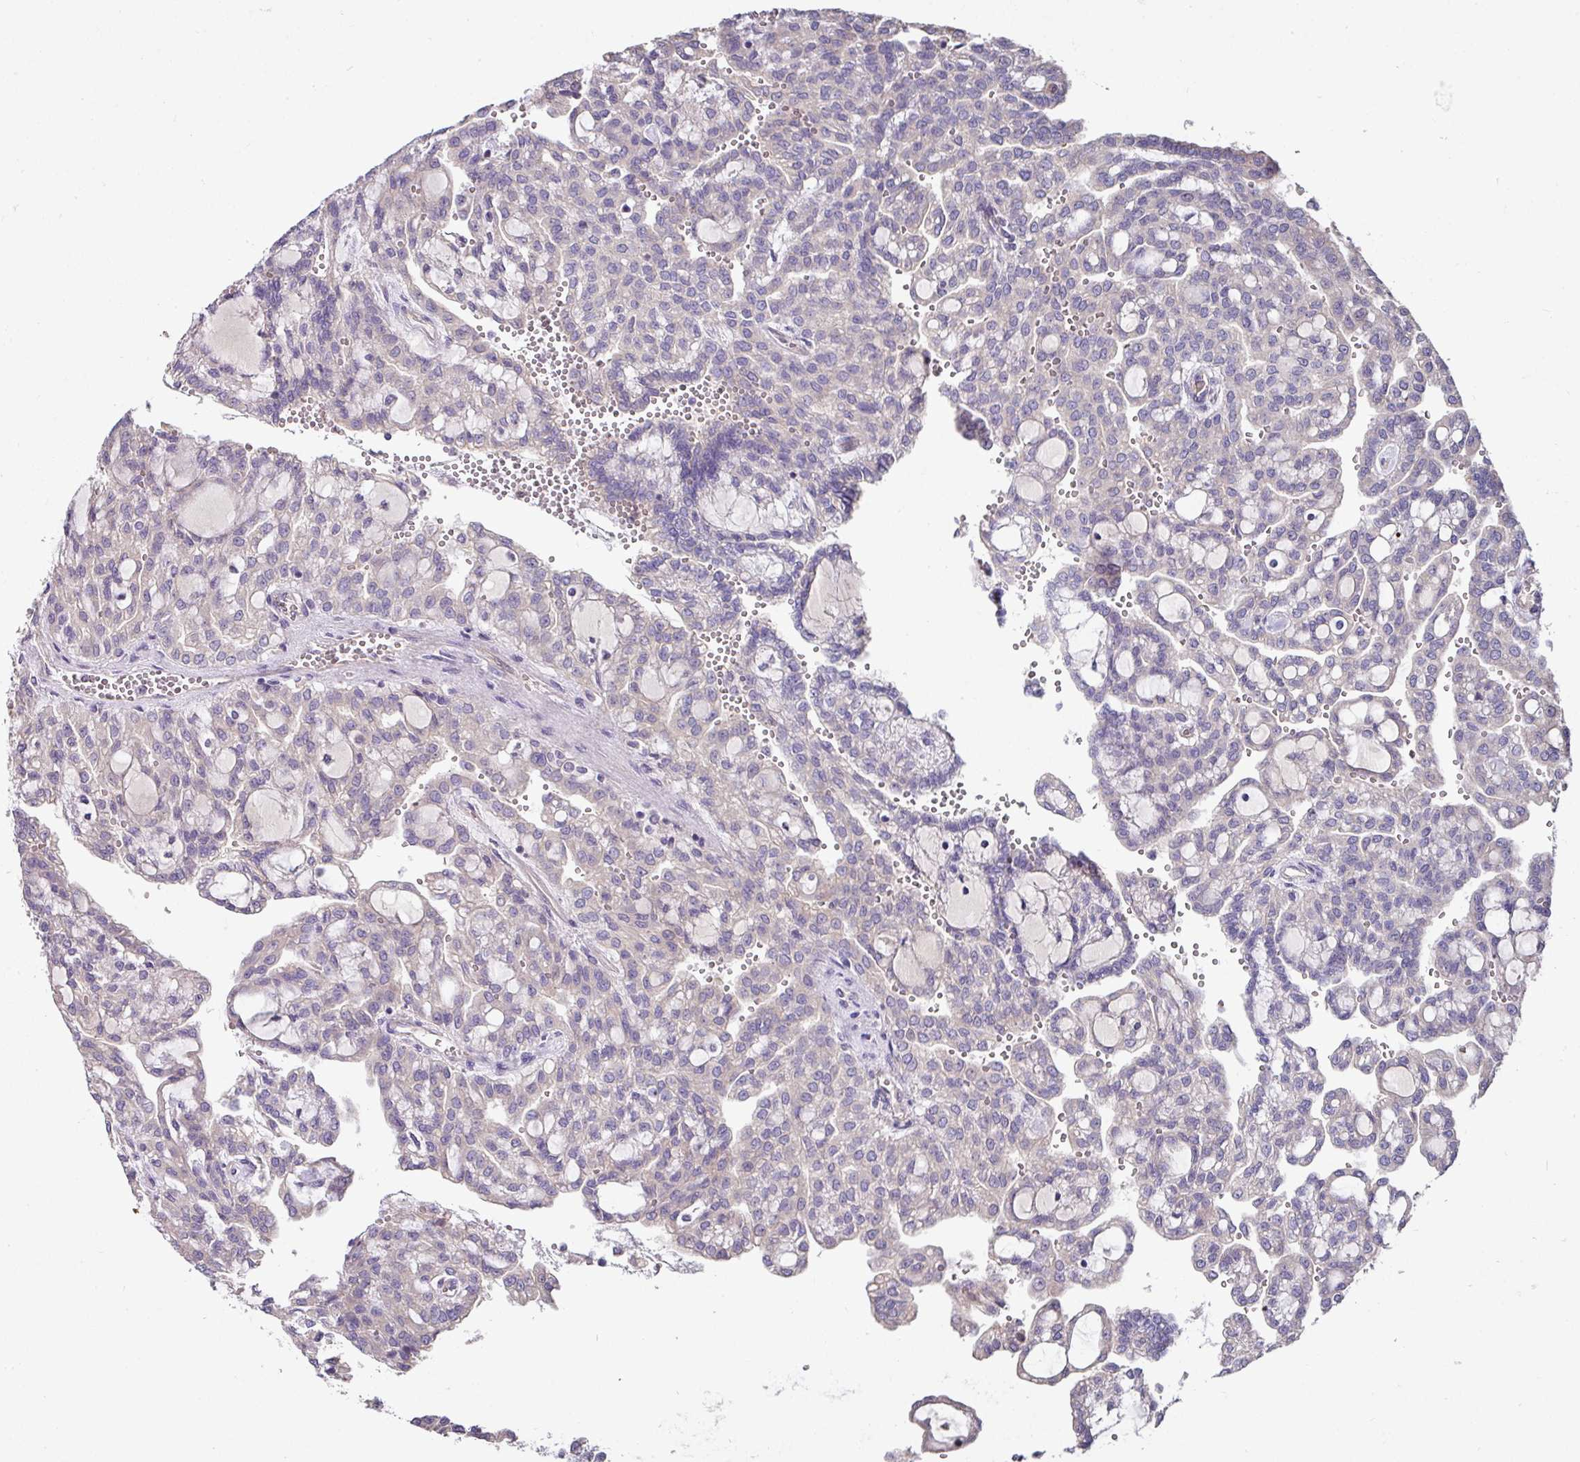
{"staining": {"intensity": "negative", "quantity": "none", "location": "none"}, "tissue": "renal cancer", "cell_type": "Tumor cells", "image_type": "cancer", "snomed": [{"axis": "morphology", "description": "Adenocarcinoma, NOS"}, {"axis": "topography", "description": "Kidney"}], "caption": "IHC micrograph of neoplastic tissue: renal cancer stained with DAB (3,3'-diaminobenzidine) exhibits no significant protein staining in tumor cells. (IHC, brightfield microscopy, high magnification).", "gene": "C4orf48", "patient": {"sex": "male", "age": 63}}